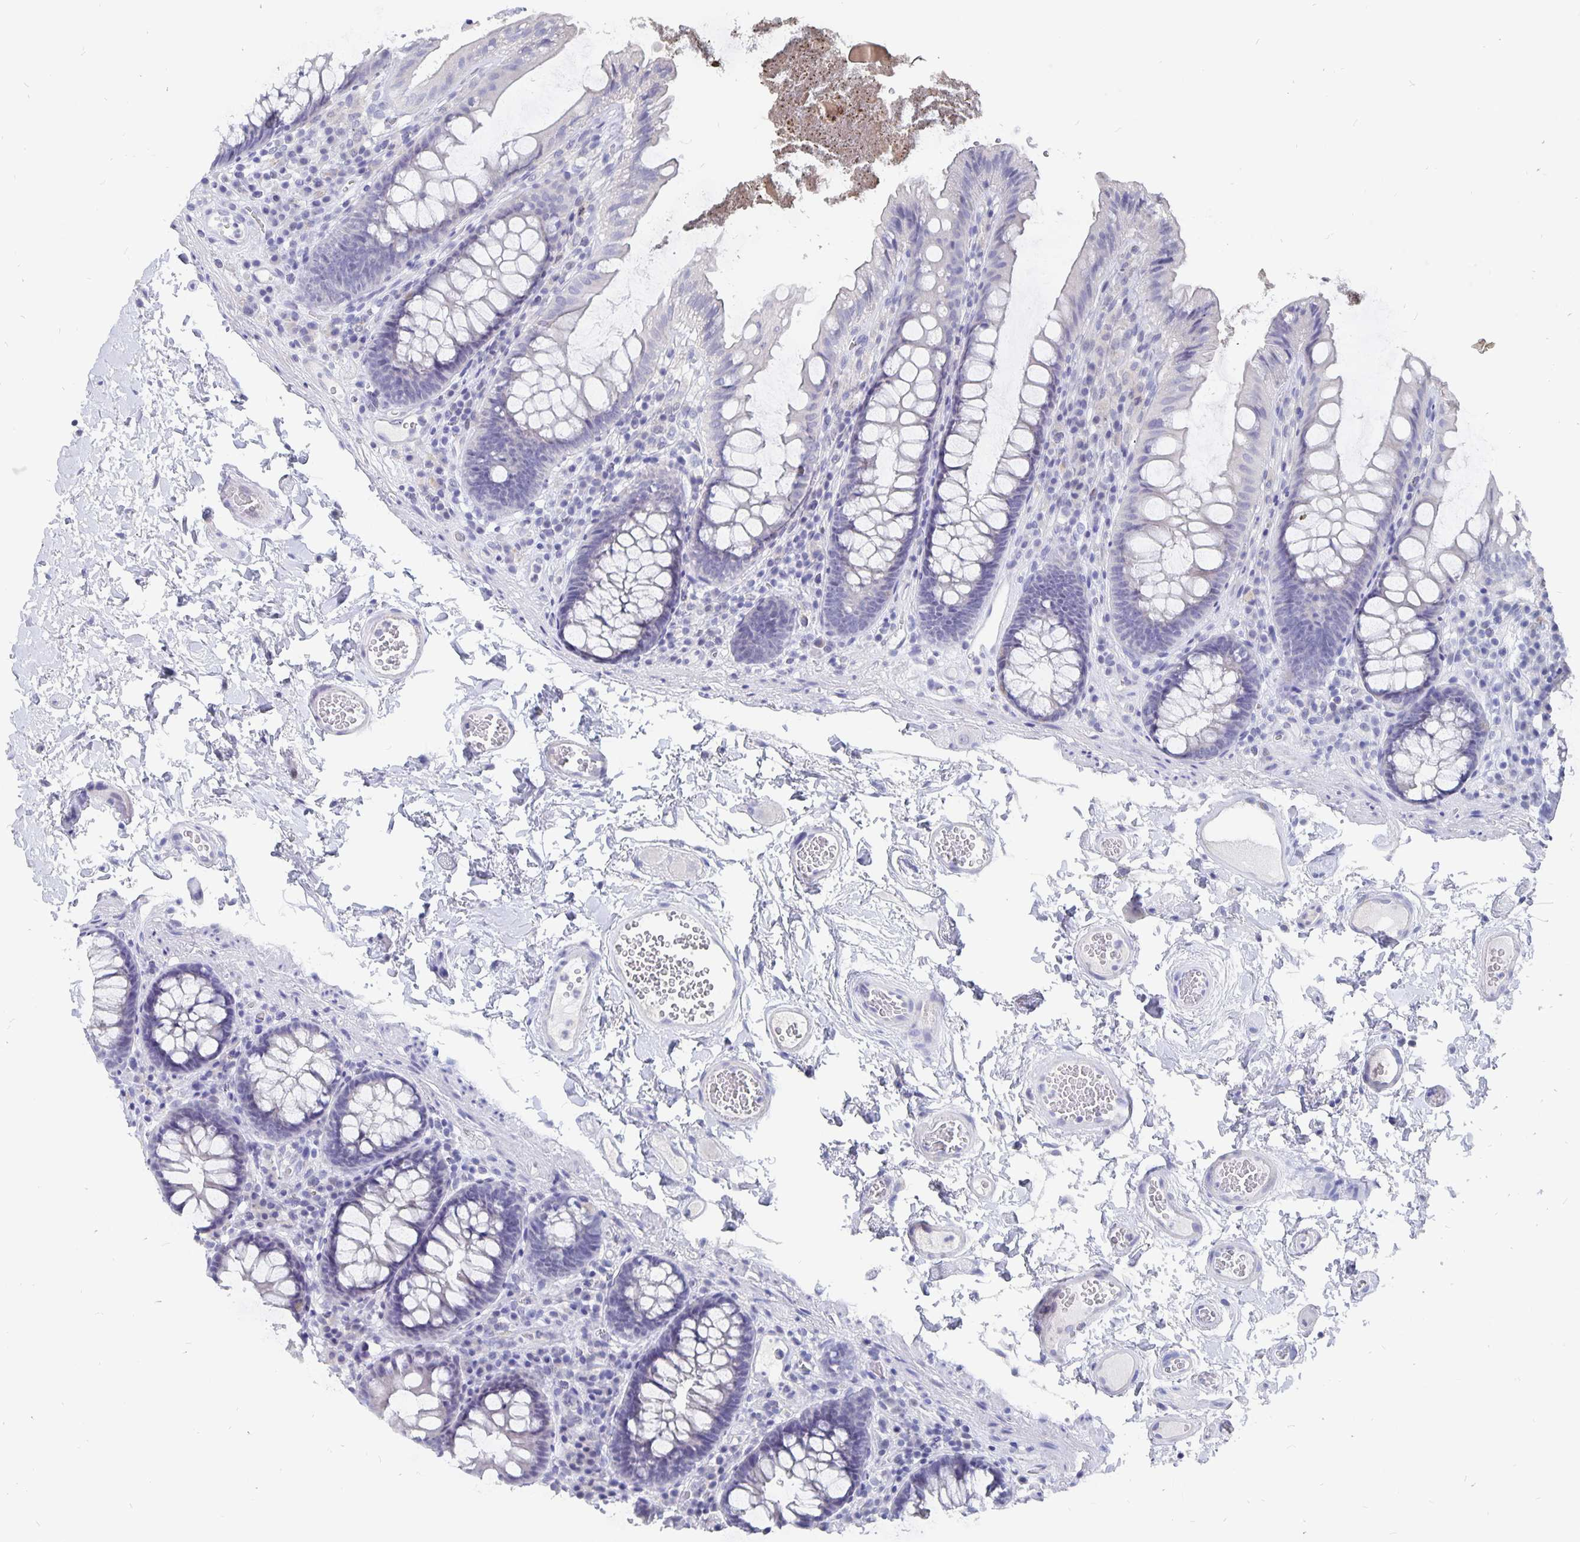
{"staining": {"intensity": "negative", "quantity": "none", "location": "none"}, "tissue": "colon", "cell_type": "Endothelial cells", "image_type": "normal", "snomed": [{"axis": "morphology", "description": "Normal tissue, NOS"}, {"axis": "topography", "description": "Colon"}, {"axis": "topography", "description": "Peripheral nerve tissue"}], "caption": "Immunohistochemistry photomicrograph of unremarkable colon: colon stained with DAB (3,3'-diaminobenzidine) reveals no significant protein positivity in endothelial cells. (Immunohistochemistry, brightfield microscopy, high magnification).", "gene": "SMOC1", "patient": {"sex": "male", "age": 84}}